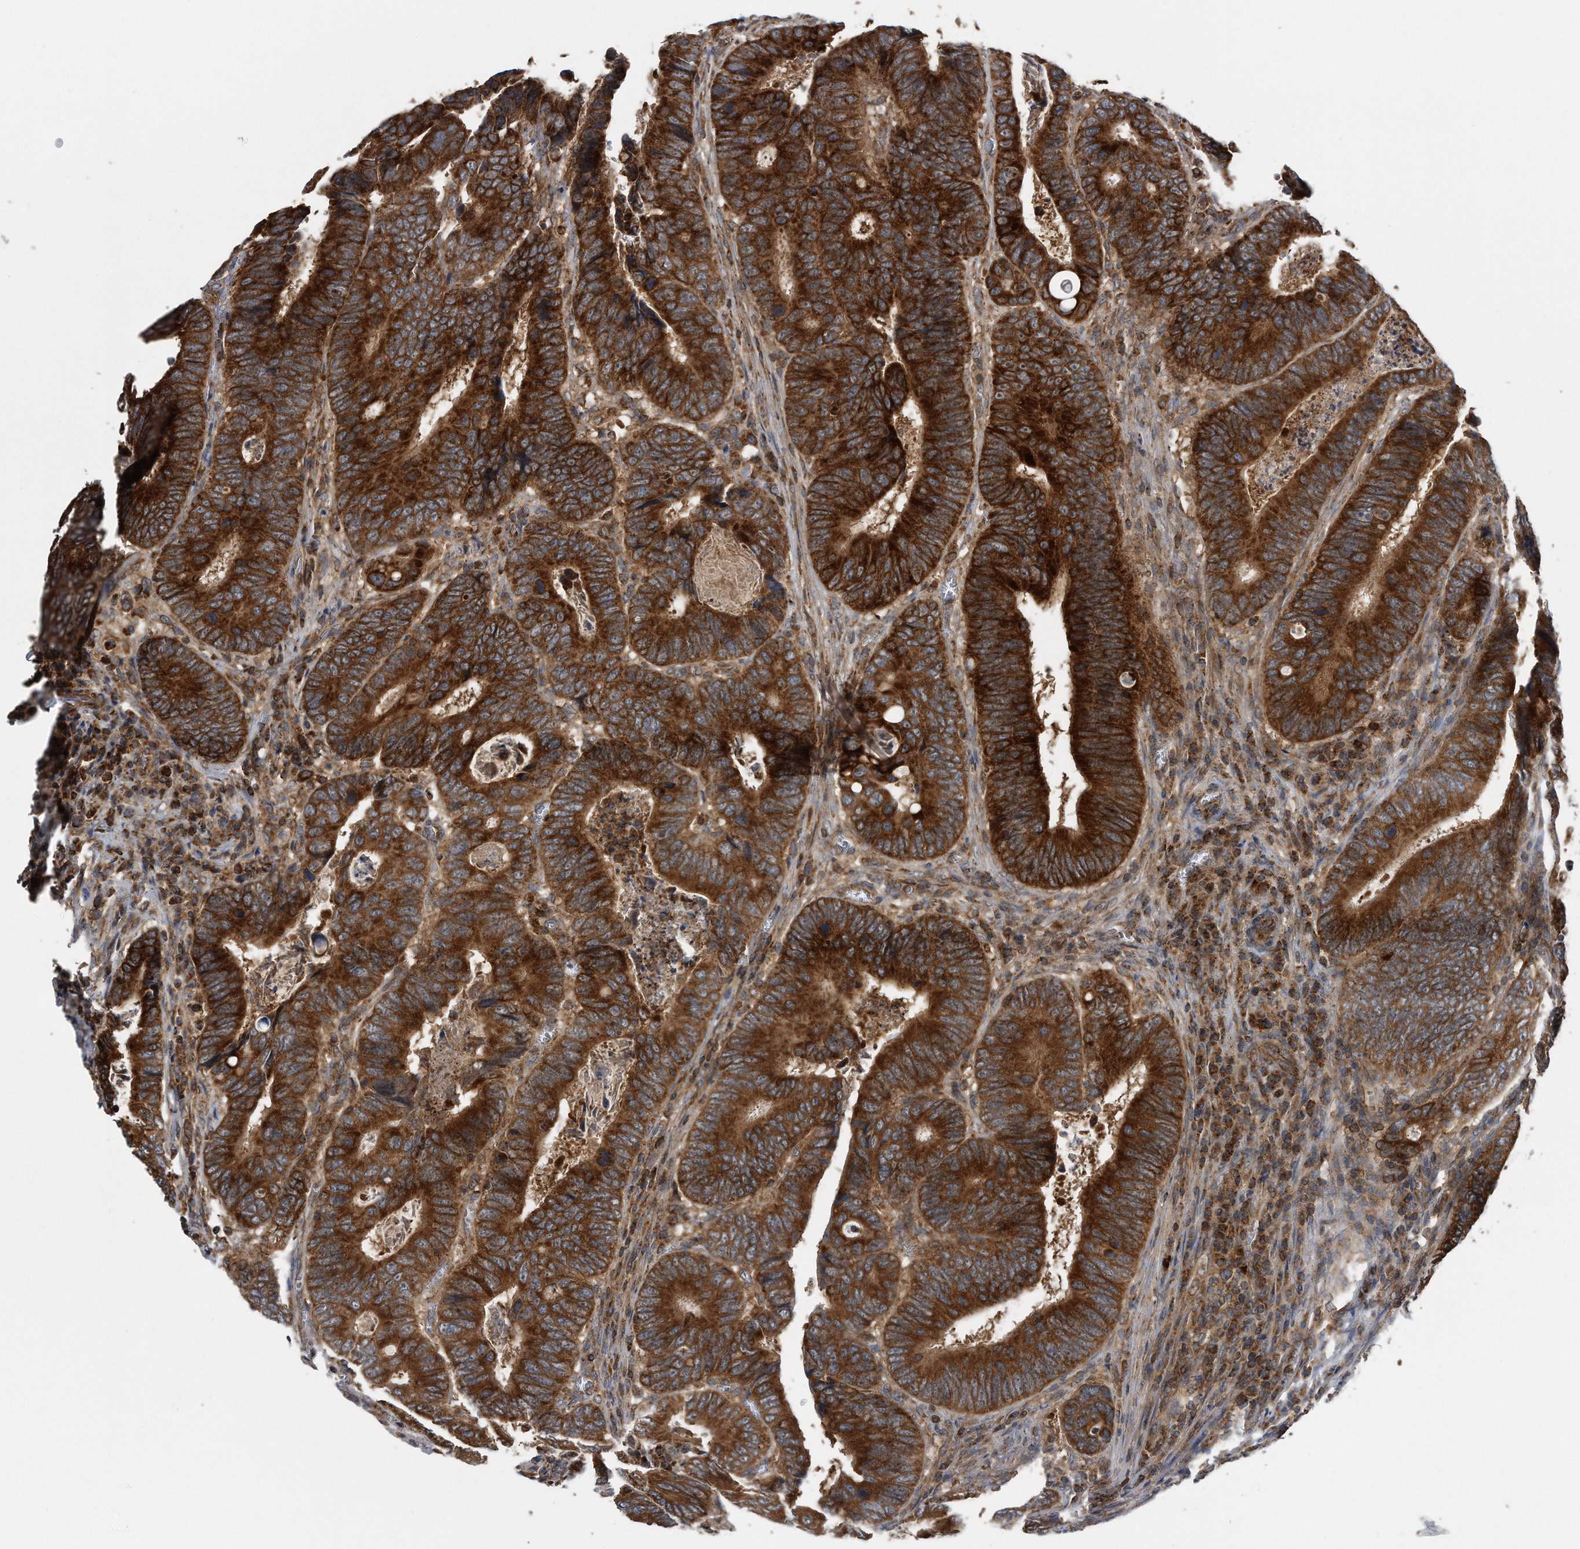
{"staining": {"intensity": "strong", "quantity": ">75%", "location": "cytoplasmic/membranous"}, "tissue": "colorectal cancer", "cell_type": "Tumor cells", "image_type": "cancer", "snomed": [{"axis": "morphology", "description": "Adenocarcinoma, NOS"}, {"axis": "topography", "description": "Colon"}], "caption": "IHC of colorectal cancer demonstrates high levels of strong cytoplasmic/membranous positivity in about >75% of tumor cells. (brown staining indicates protein expression, while blue staining denotes nuclei).", "gene": "ALPK2", "patient": {"sex": "male", "age": 72}}